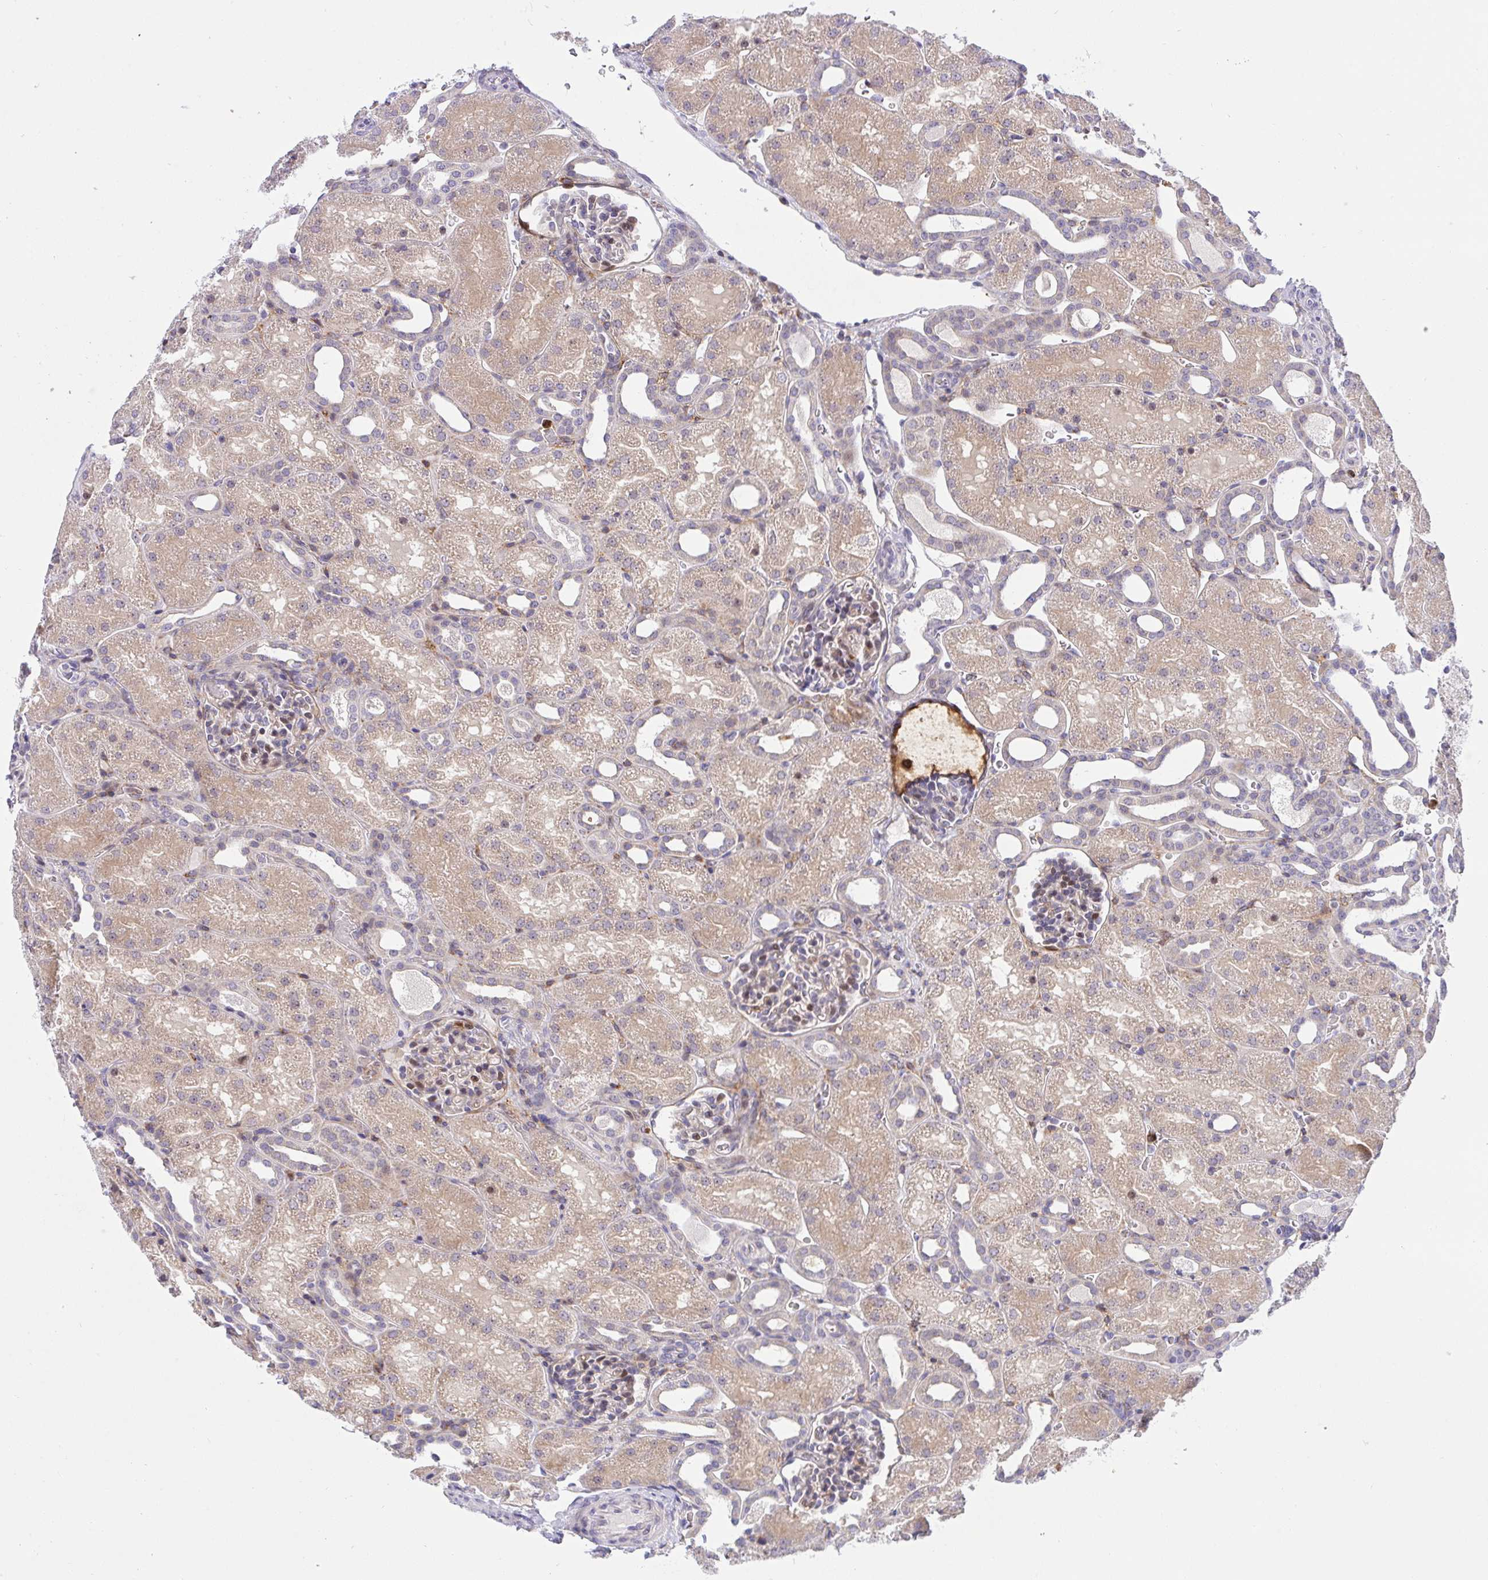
{"staining": {"intensity": "weak", "quantity": "25%-75%", "location": "cytoplasmic/membranous,nuclear"}, "tissue": "kidney", "cell_type": "Cells in glomeruli", "image_type": "normal", "snomed": [{"axis": "morphology", "description": "Normal tissue, NOS"}, {"axis": "topography", "description": "Kidney"}], "caption": "Cells in glomeruli reveal weak cytoplasmic/membranous,nuclear expression in approximately 25%-75% of cells in benign kidney. Using DAB (3,3'-diaminobenzidine) (brown) and hematoxylin (blue) stains, captured at high magnification using brightfield microscopy.", "gene": "ZNF554", "patient": {"sex": "male", "age": 2}}